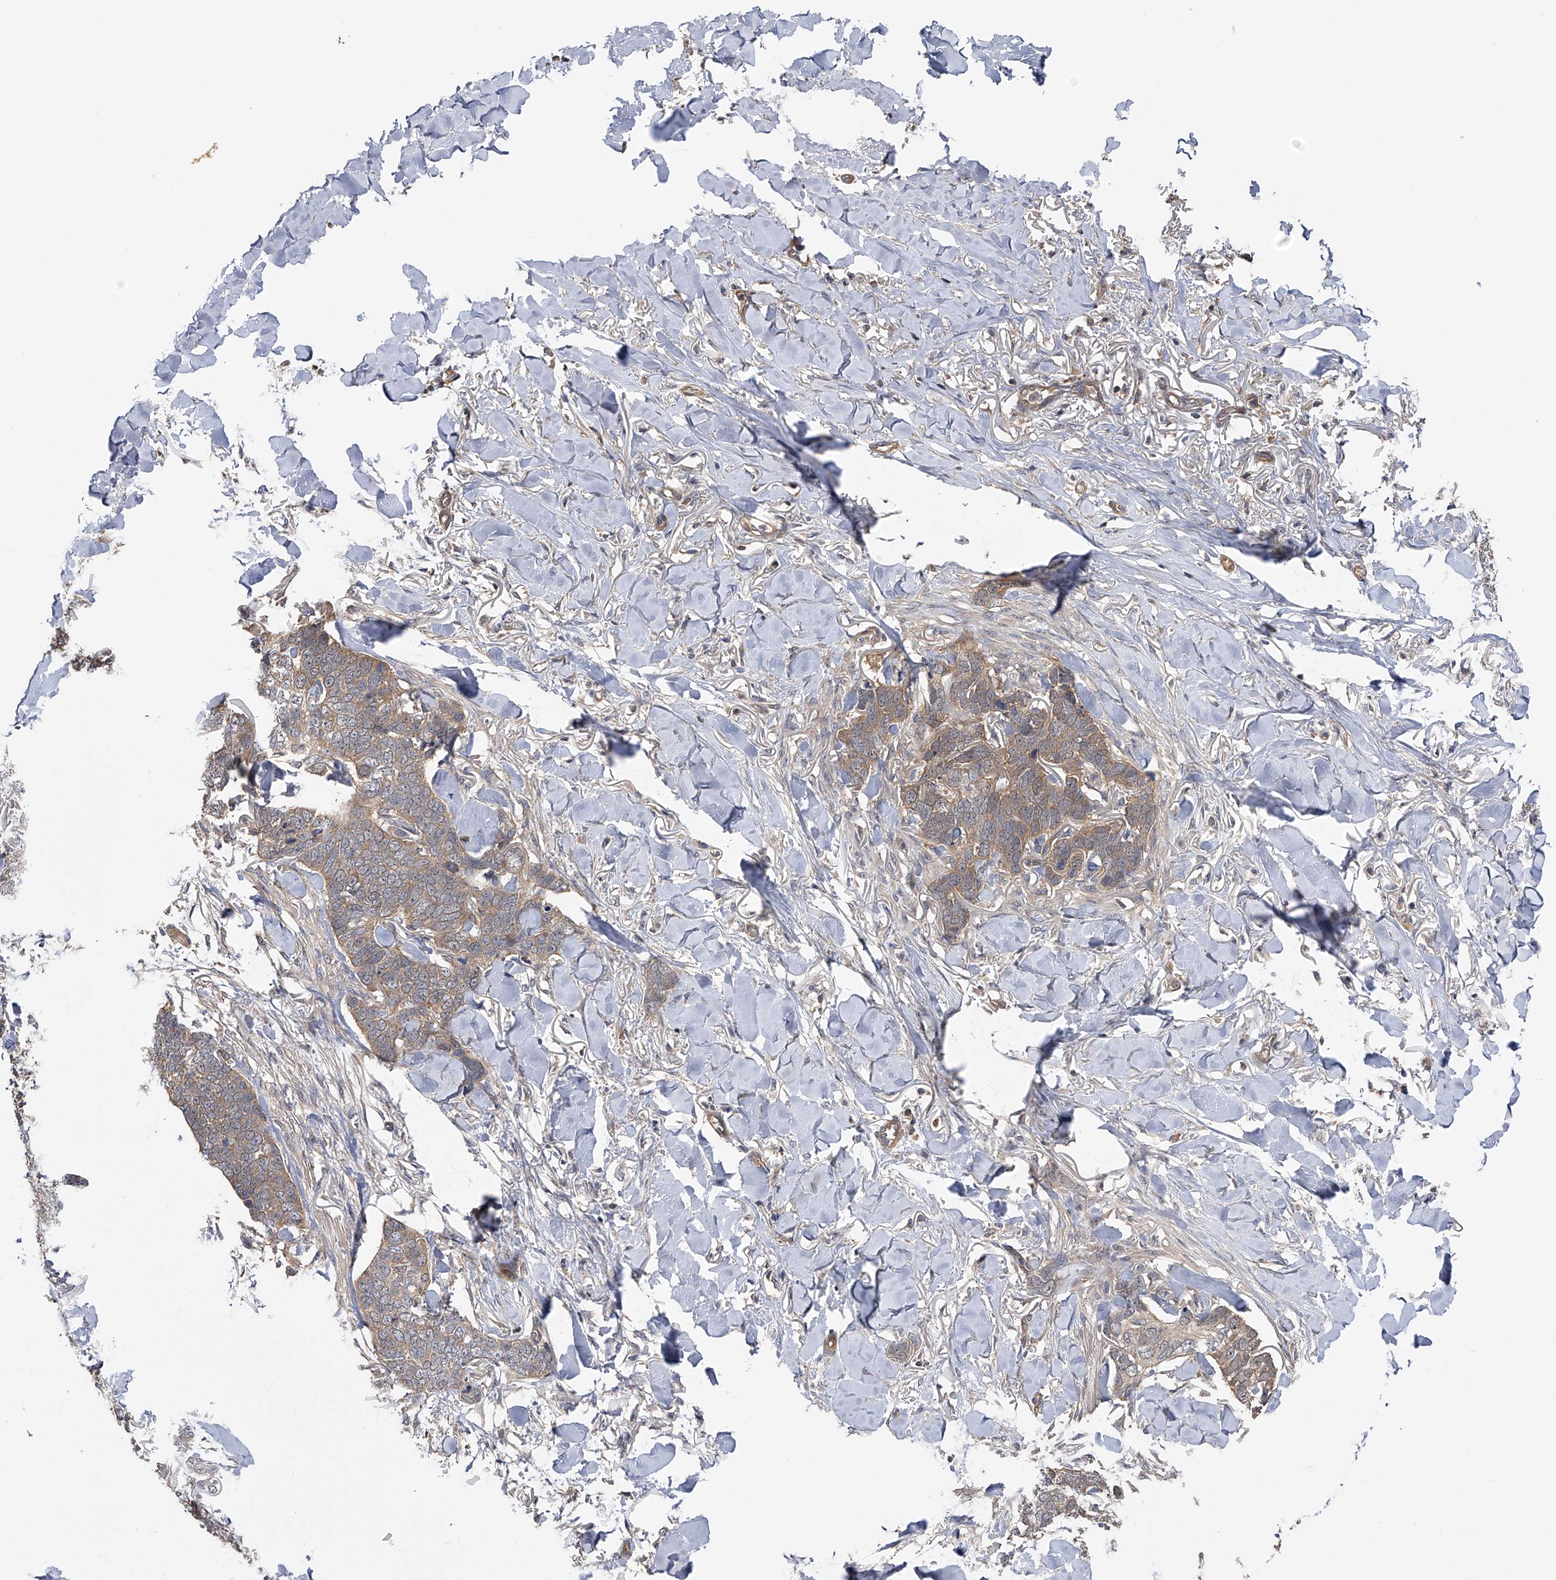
{"staining": {"intensity": "weak", "quantity": ">75%", "location": "cytoplasmic/membranous"}, "tissue": "skin cancer", "cell_type": "Tumor cells", "image_type": "cancer", "snomed": [{"axis": "morphology", "description": "Normal tissue, NOS"}, {"axis": "morphology", "description": "Basal cell carcinoma"}, {"axis": "topography", "description": "Skin"}], "caption": "Weak cytoplasmic/membranous positivity for a protein is seen in approximately >75% of tumor cells of skin cancer (basal cell carcinoma) using immunohistochemistry (IHC).", "gene": "CFAP298", "patient": {"sex": "male", "age": 77}}